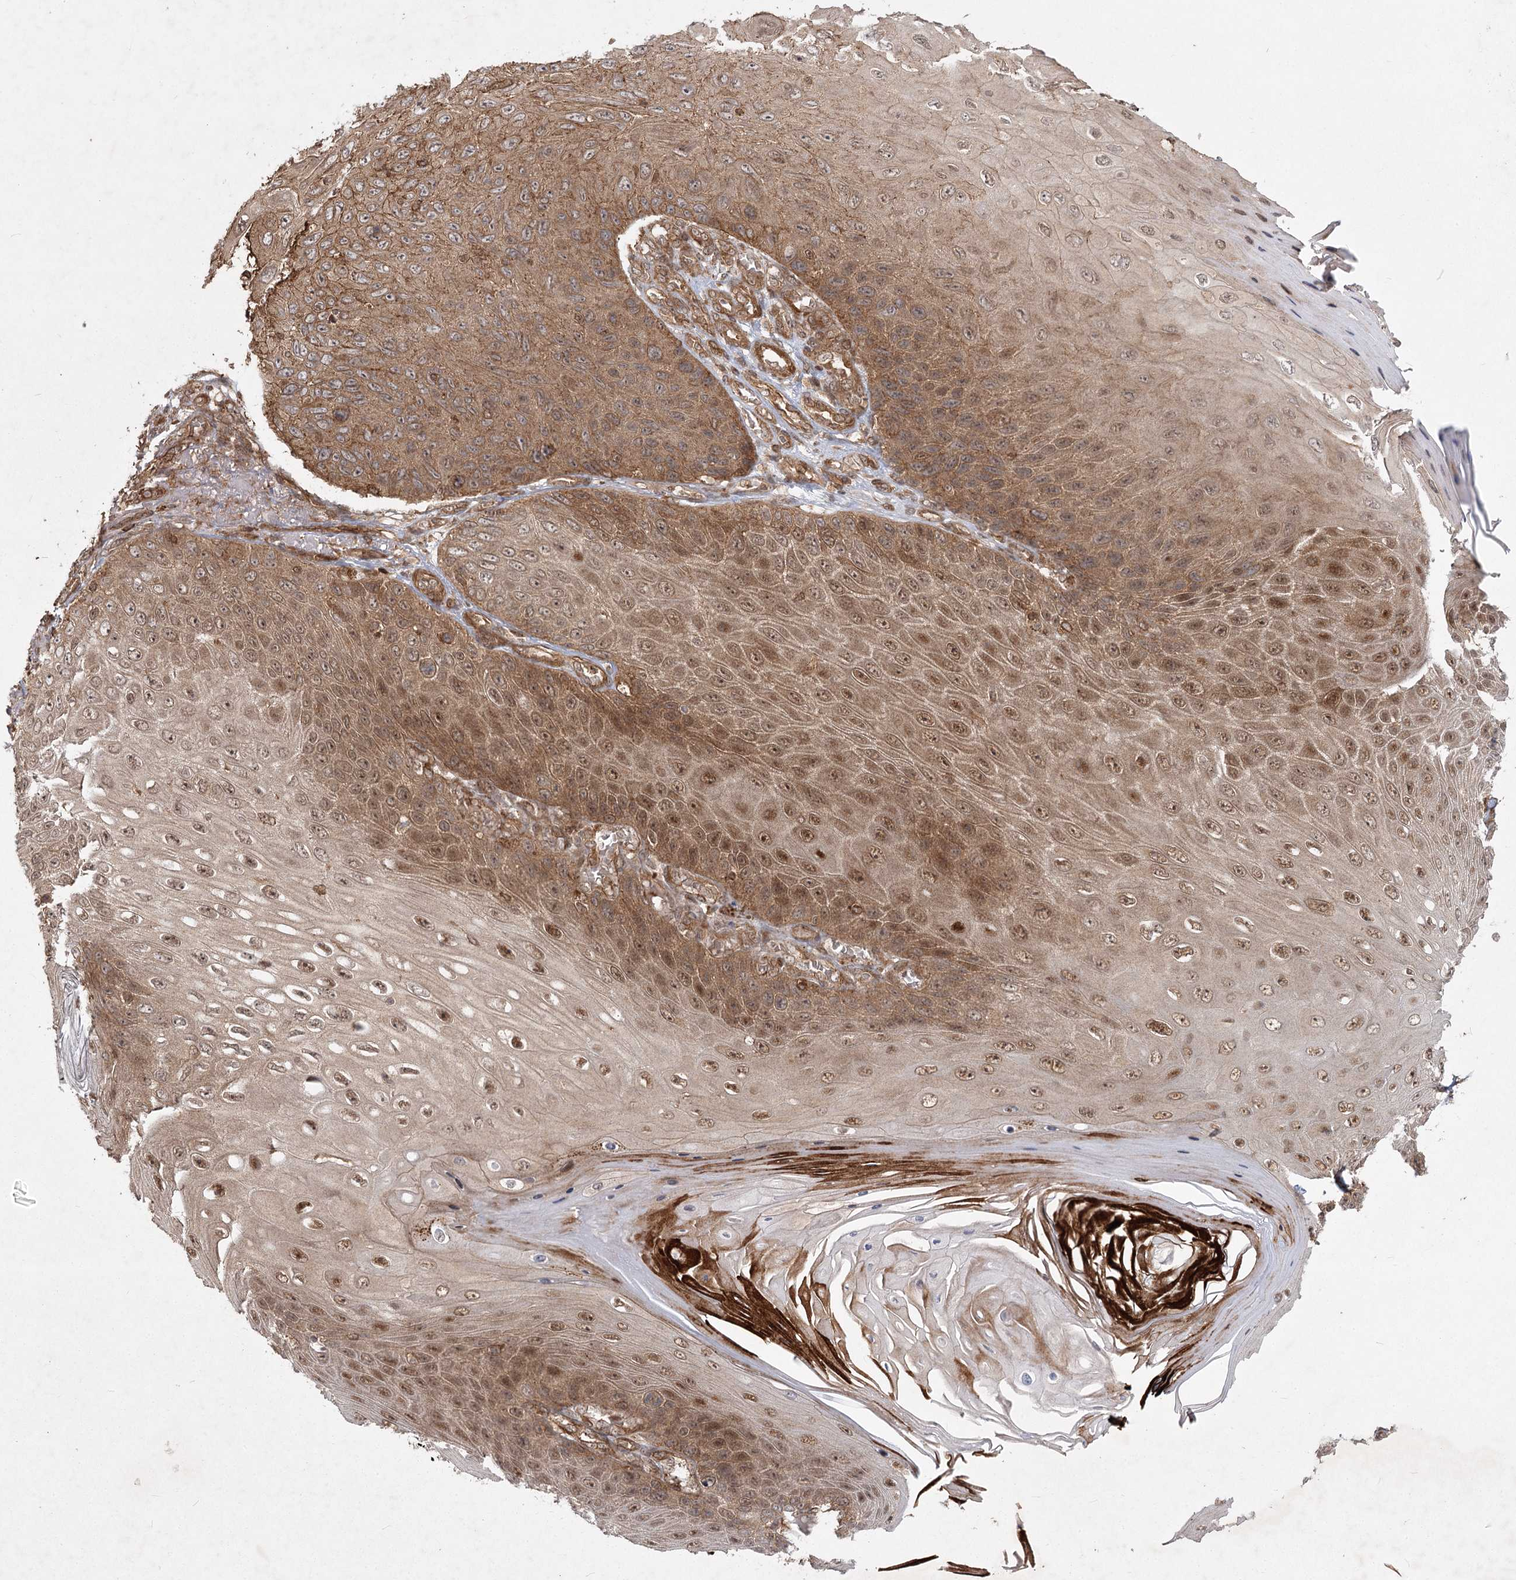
{"staining": {"intensity": "moderate", "quantity": ">75%", "location": "cytoplasmic/membranous,nuclear"}, "tissue": "skin cancer", "cell_type": "Tumor cells", "image_type": "cancer", "snomed": [{"axis": "morphology", "description": "Squamous cell carcinoma, NOS"}, {"axis": "topography", "description": "Skin"}], "caption": "A high-resolution photomicrograph shows immunohistochemistry (IHC) staining of squamous cell carcinoma (skin), which displays moderate cytoplasmic/membranous and nuclear positivity in approximately >75% of tumor cells.", "gene": "MDFIC", "patient": {"sex": "female", "age": 88}}